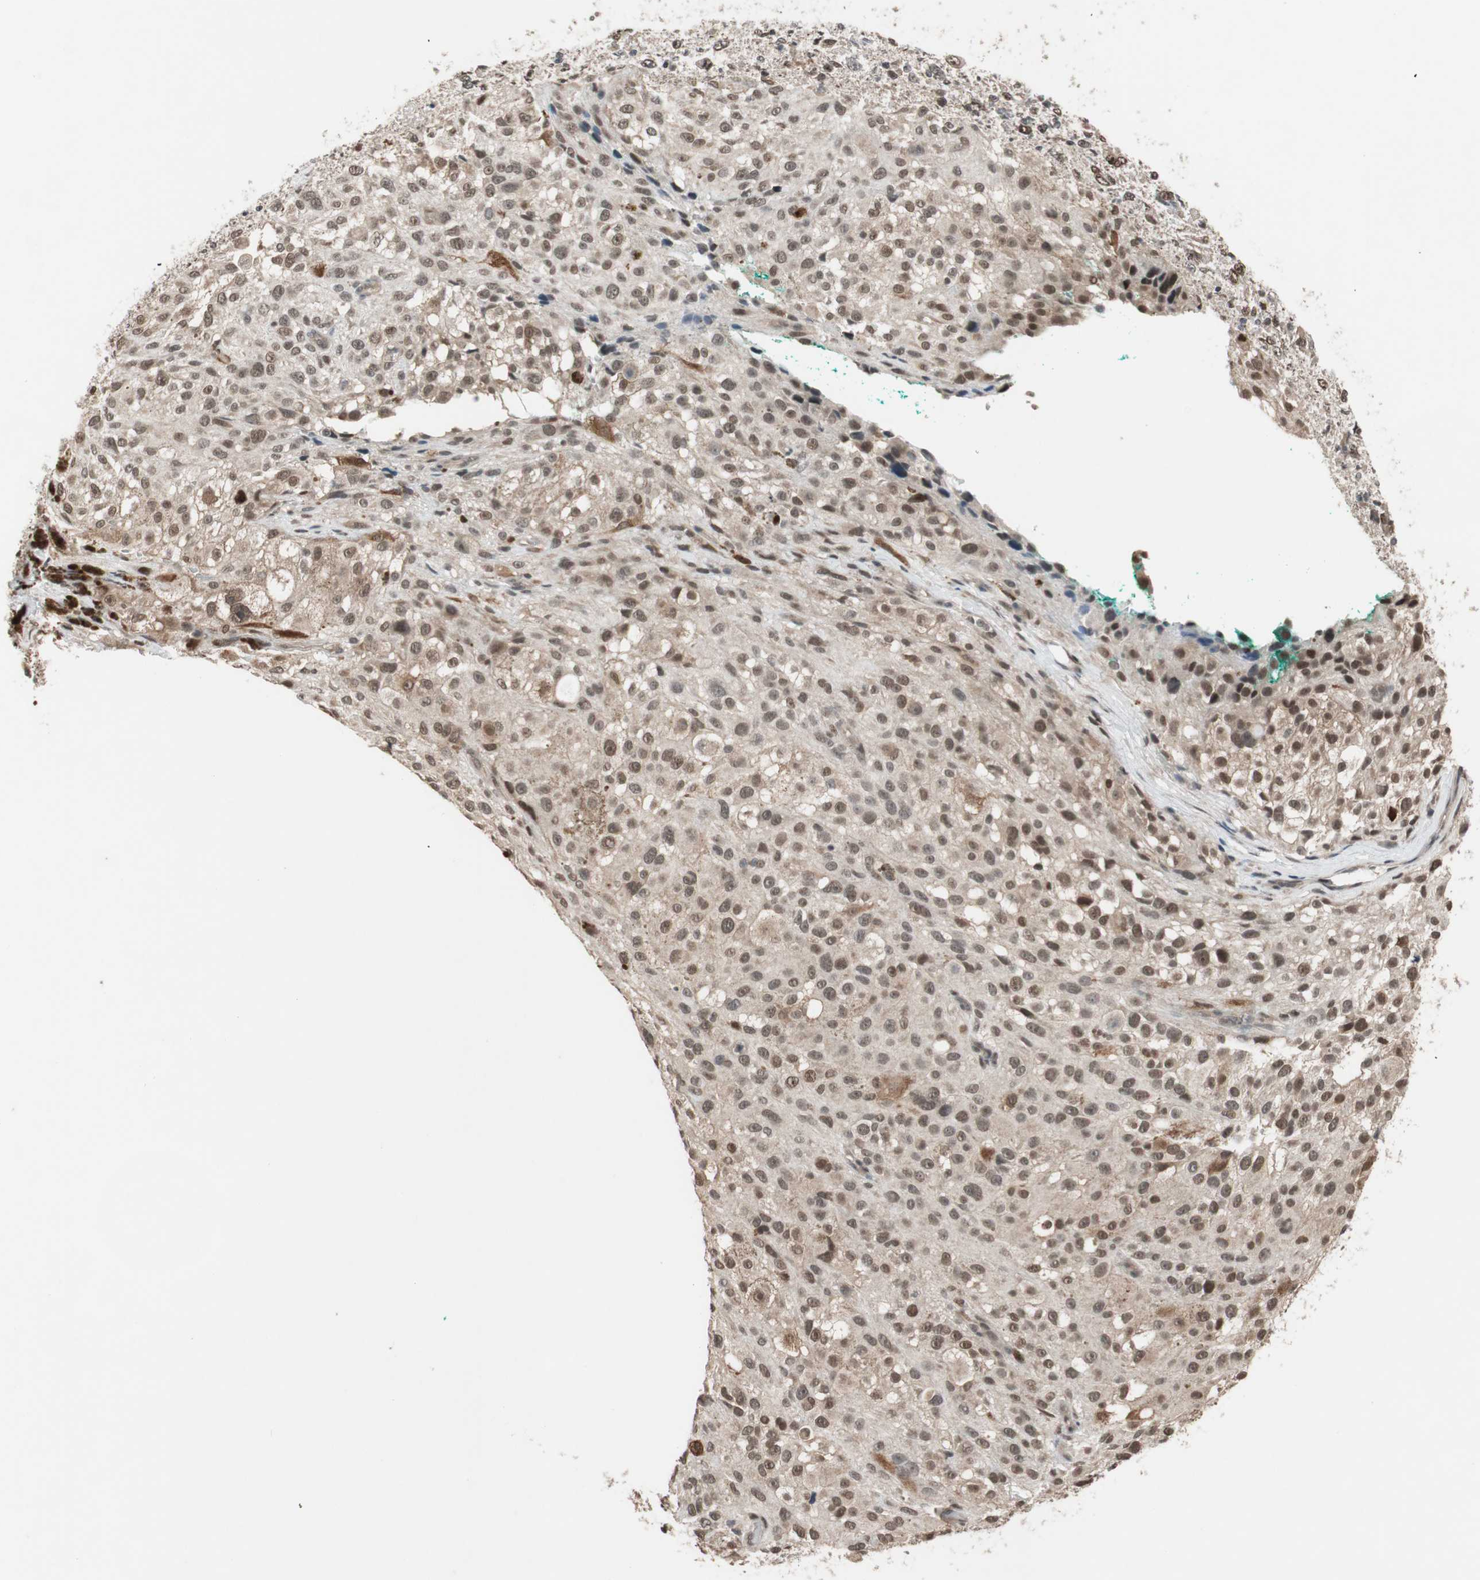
{"staining": {"intensity": "weak", "quantity": "25%-75%", "location": "cytoplasmic/membranous,nuclear"}, "tissue": "melanoma", "cell_type": "Tumor cells", "image_type": "cancer", "snomed": [{"axis": "morphology", "description": "Necrosis, NOS"}, {"axis": "morphology", "description": "Malignant melanoma, NOS"}, {"axis": "topography", "description": "Skin"}], "caption": "IHC of human malignant melanoma exhibits low levels of weak cytoplasmic/membranous and nuclear staining in approximately 25%-75% of tumor cells.", "gene": "DRAP1", "patient": {"sex": "female", "age": 87}}